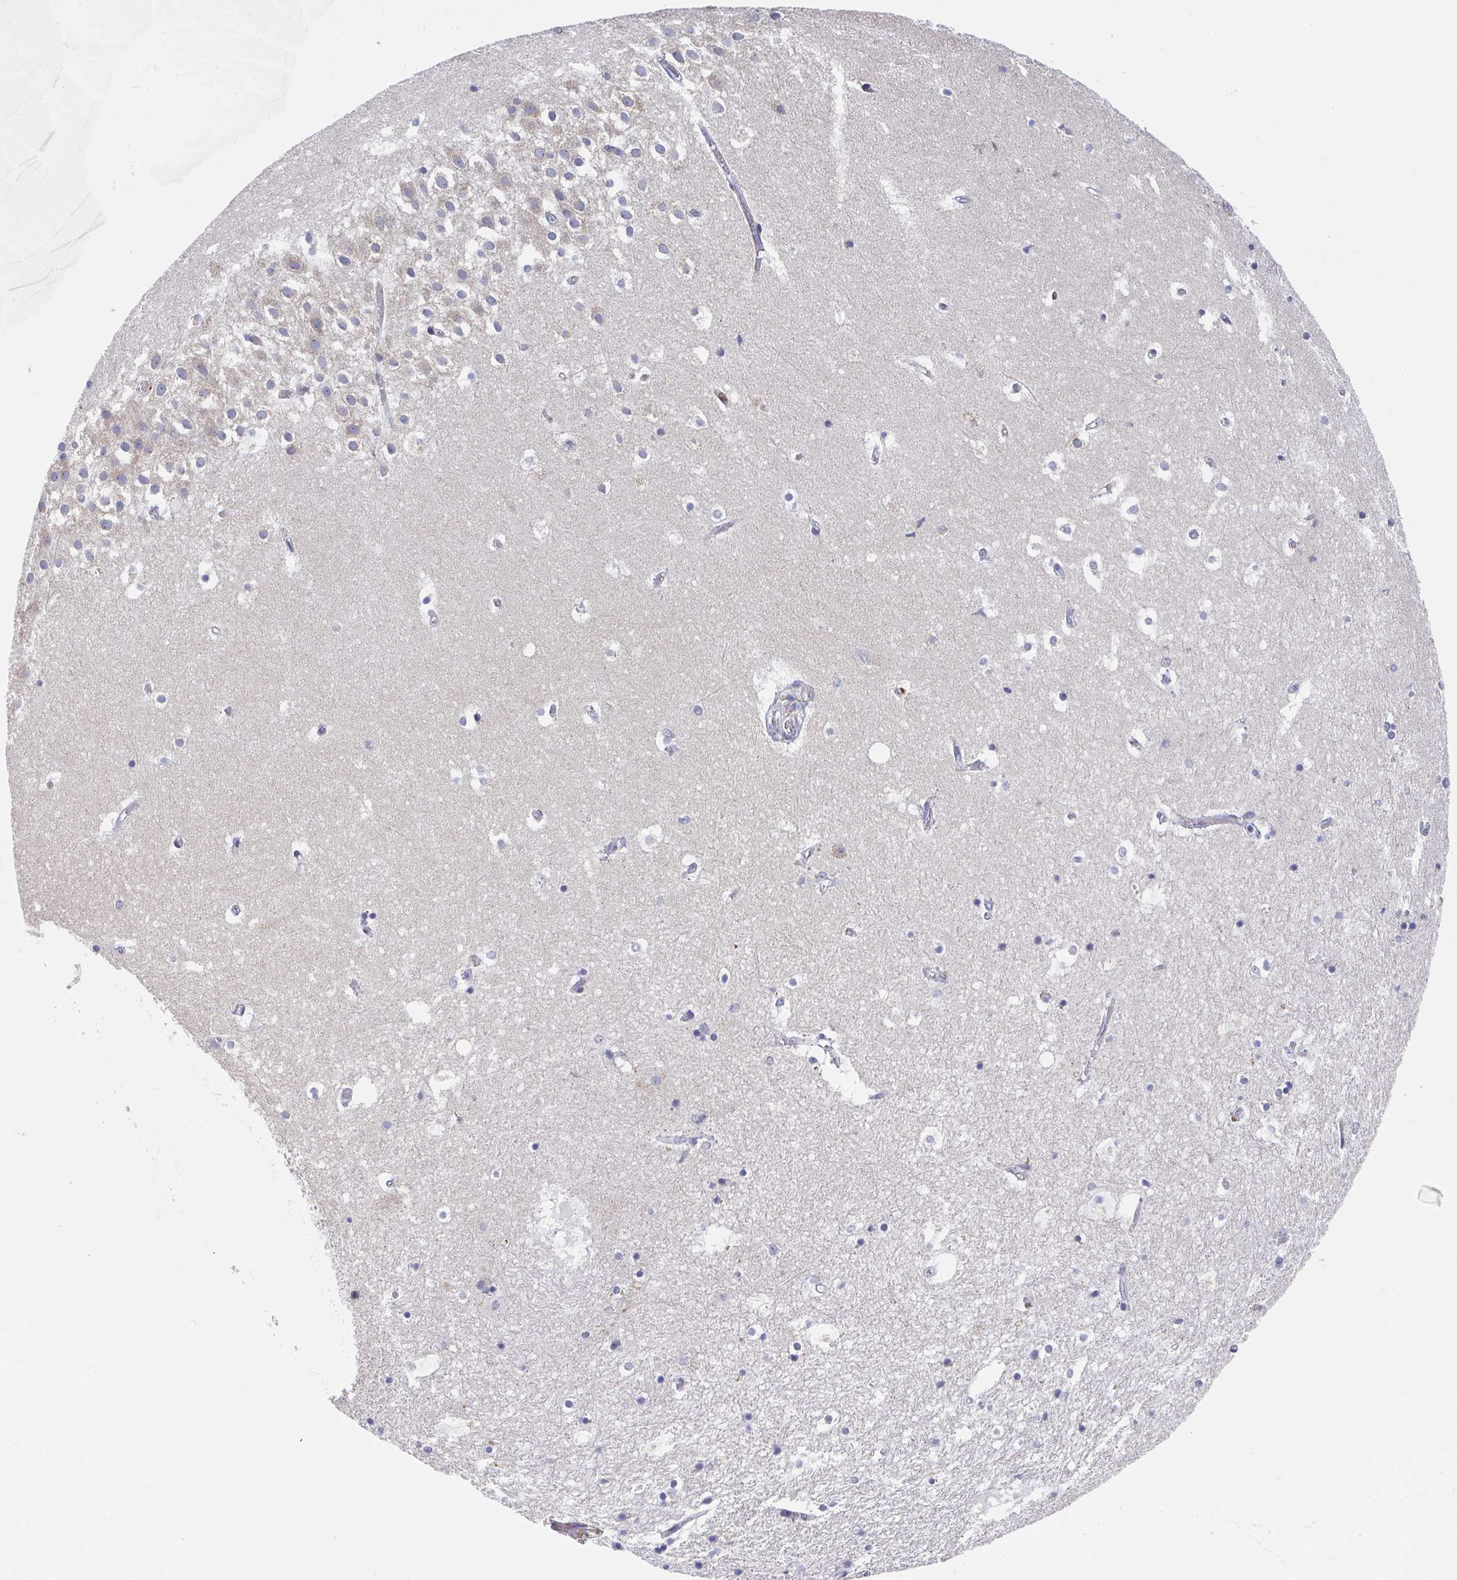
{"staining": {"intensity": "negative", "quantity": "none", "location": "none"}, "tissue": "hippocampus", "cell_type": "Glial cells", "image_type": "normal", "snomed": [{"axis": "morphology", "description": "Normal tissue, NOS"}, {"axis": "topography", "description": "Hippocampus"}], "caption": "This is an IHC micrograph of unremarkable human hippocampus. There is no staining in glial cells.", "gene": "NCF1", "patient": {"sex": "female", "age": 52}}